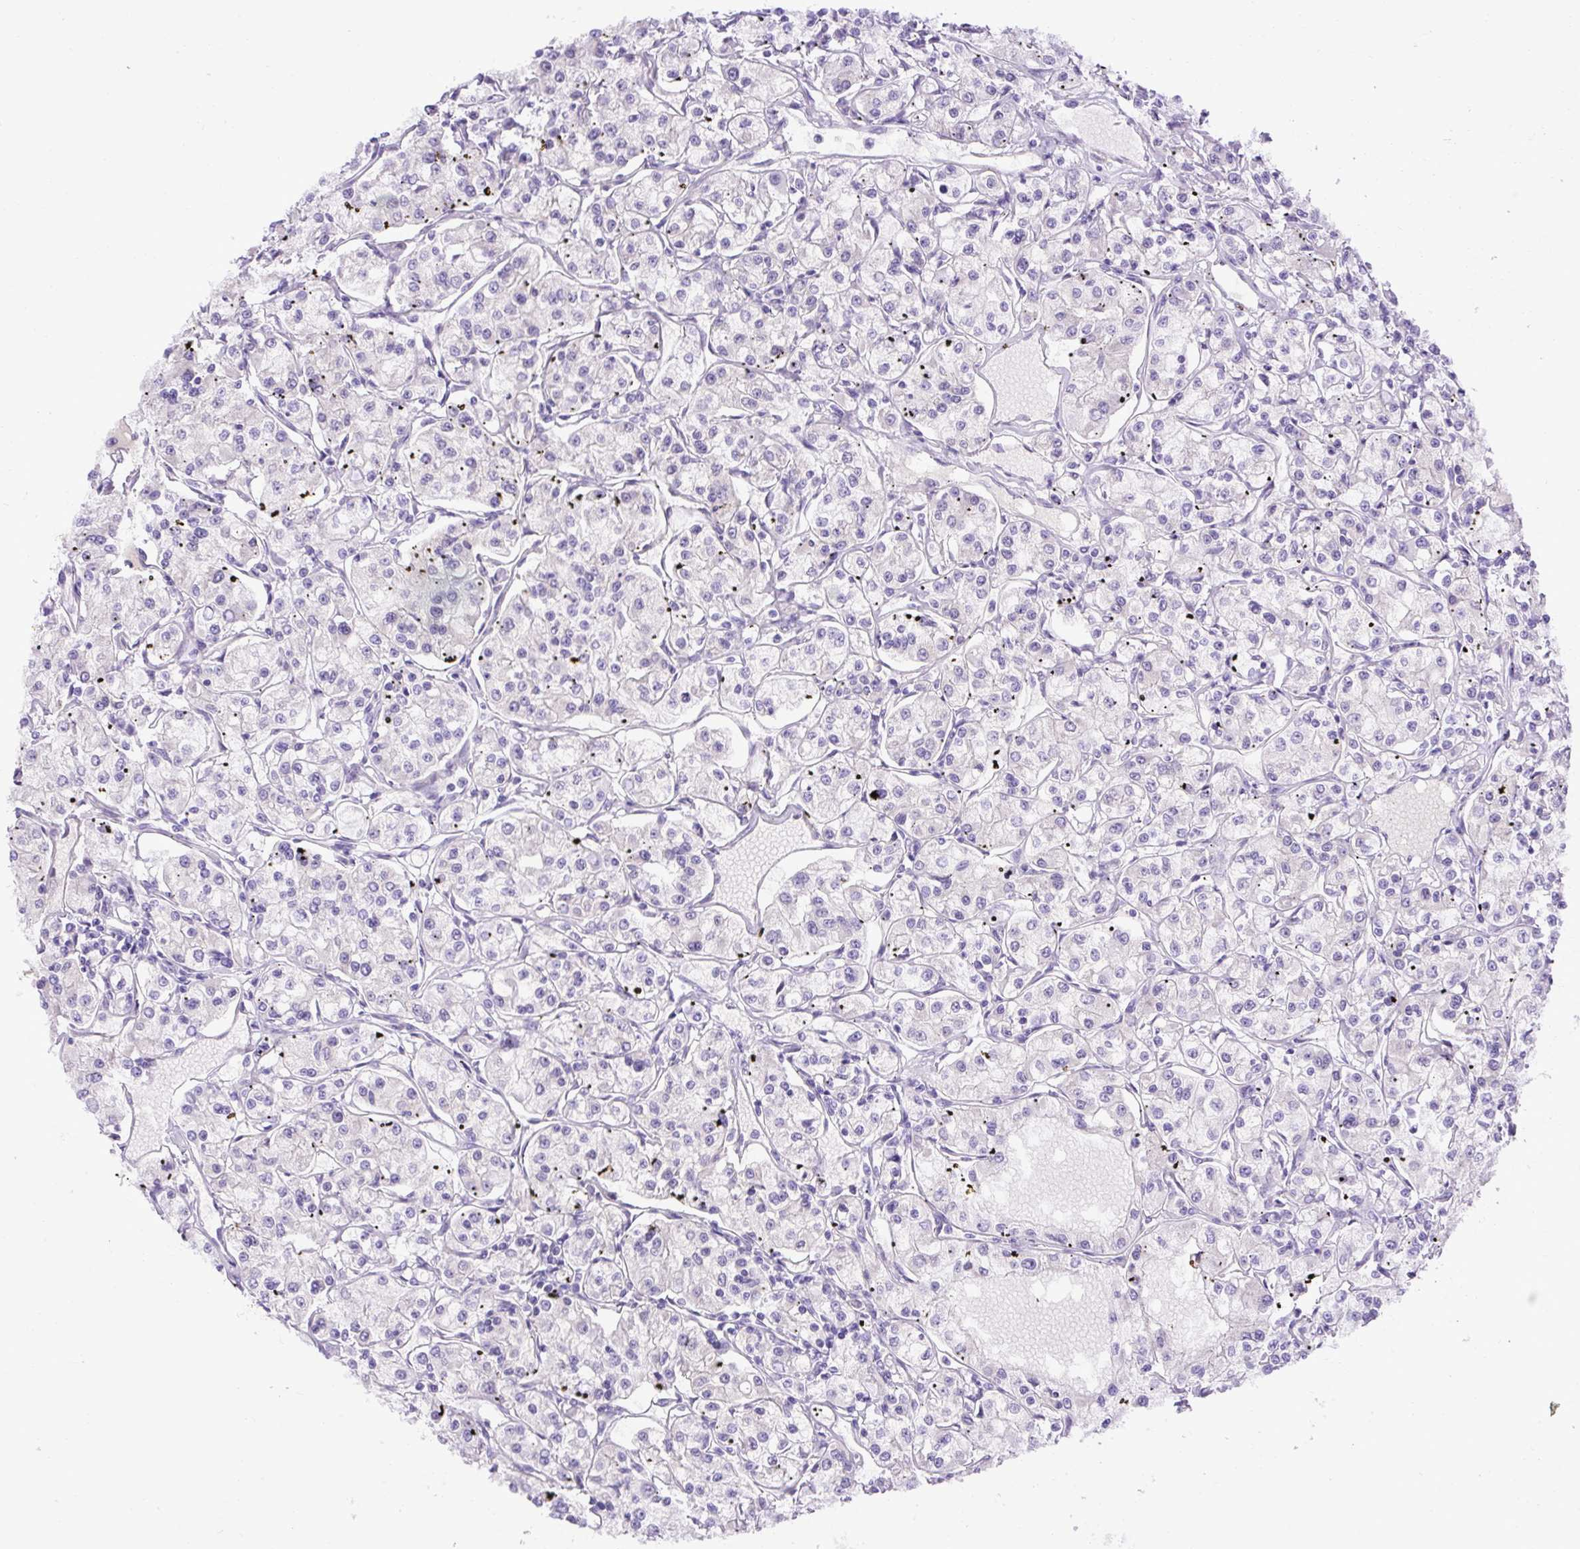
{"staining": {"intensity": "negative", "quantity": "none", "location": "none"}, "tissue": "renal cancer", "cell_type": "Tumor cells", "image_type": "cancer", "snomed": [{"axis": "morphology", "description": "Adenocarcinoma, NOS"}, {"axis": "topography", "description": "Kidney"}], "caption": "The histopathology image reveals no staining of tumor cells in renal cancer.", "gene": "SPTBN5", "patient": {"sex": "female", "age": 59}}